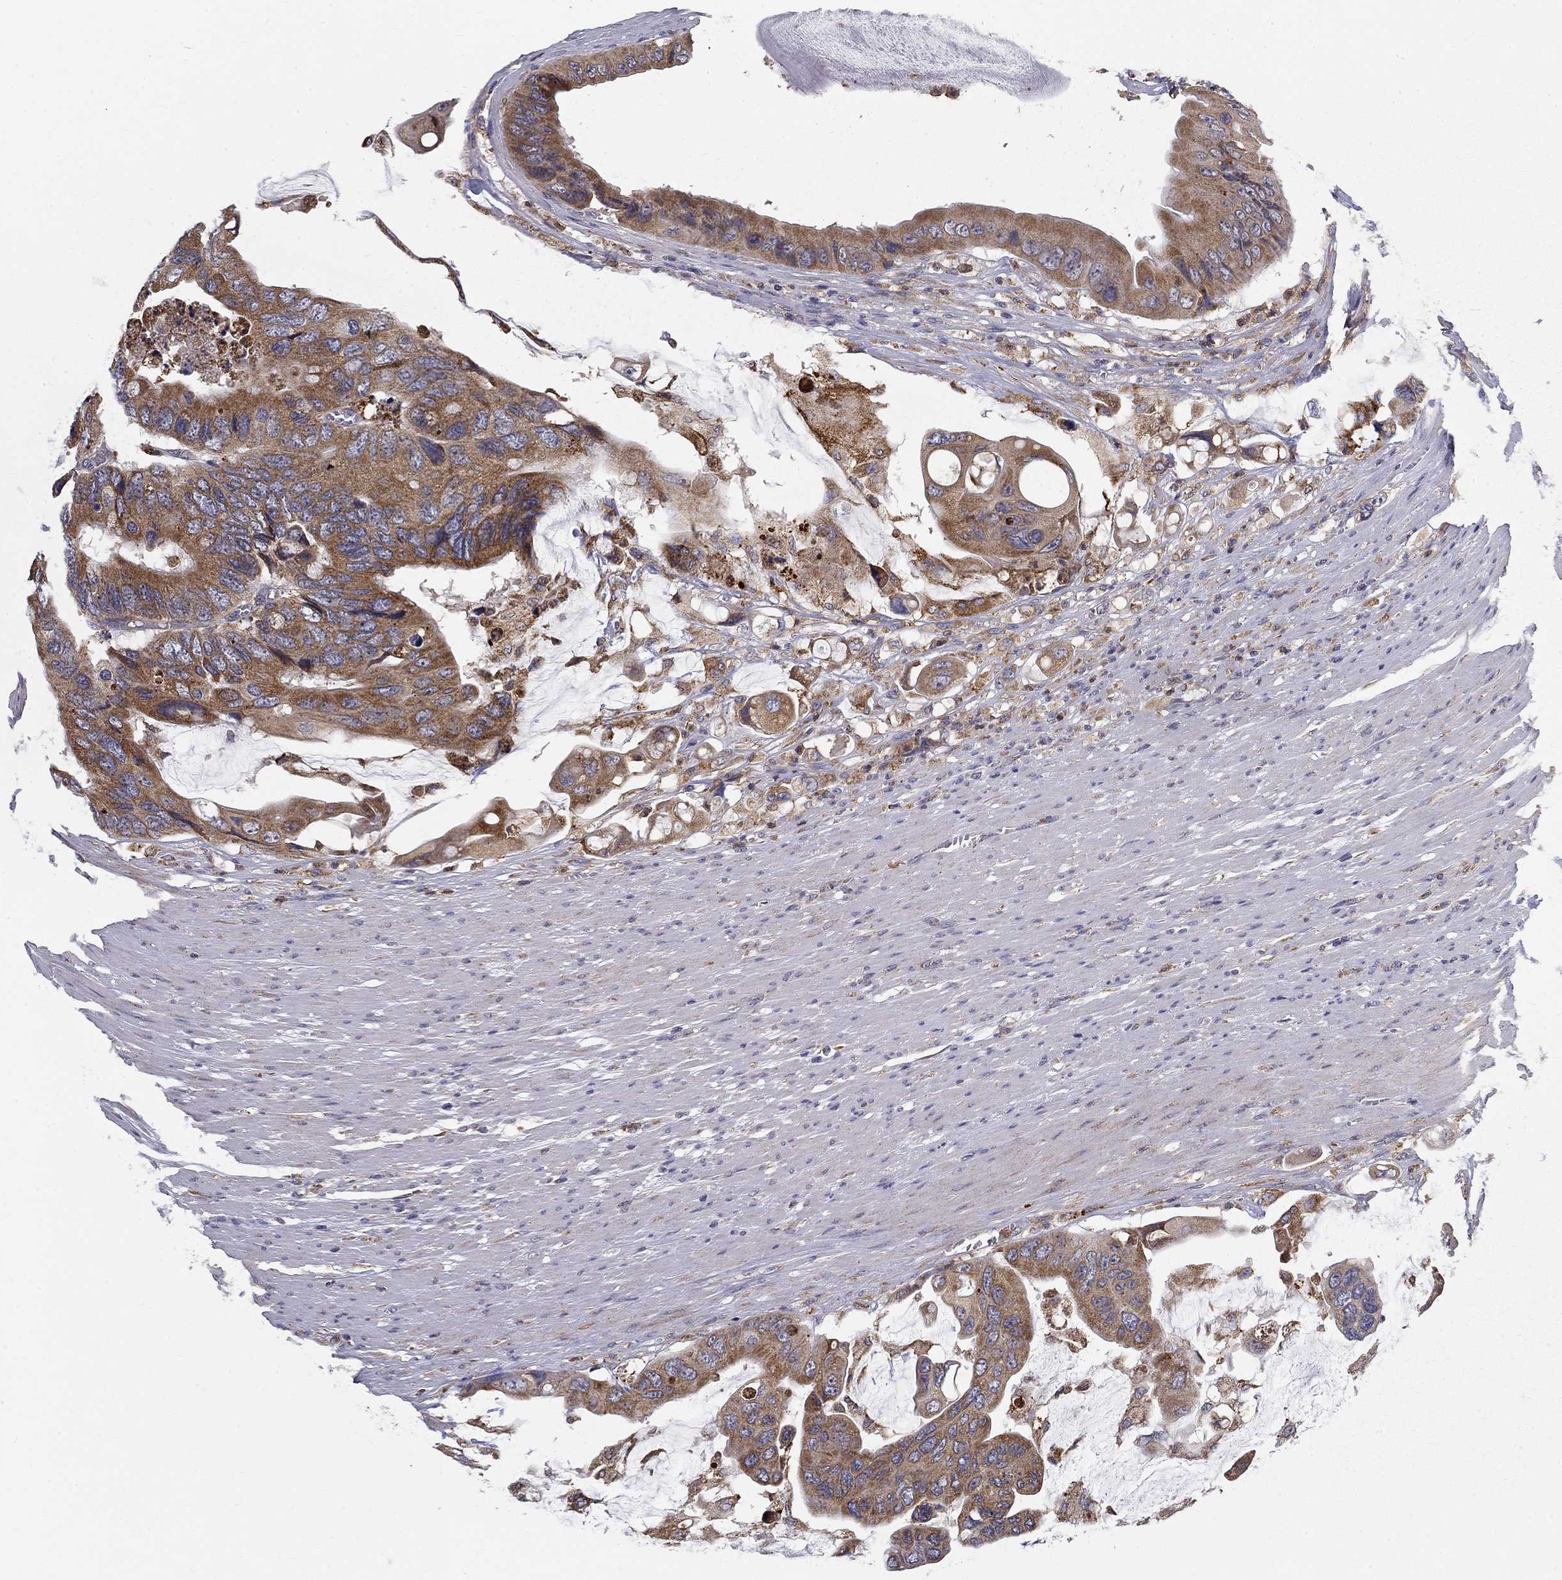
{"staining": {"intensity": "weak", "quantity": ">75%", "location": "cytoplasmic/membranous"}, "tissue": "colorectal cancer", "cell_type": "Tumor cells", "image_type": "cancer", "snomed": [{"axis": "morphology", "description": "Adenocarcinoma, NOS"}, {"axis": "topography", "description": "Rectum"}], "caption": "The micrograph displays staining of colorectal cancer, revealing weak cytoplasmic/membranous protein staining (brown color) within tumor cells. The staining was performed using DAB (3,3'-diaminobenzidine) to visualize the protein expression in brown, while the nuclei were stained in blue with hematoxylin (Magnification: 20x).", "gene": "PRDX4", "patient": {"sex": "male", "age": 63}}